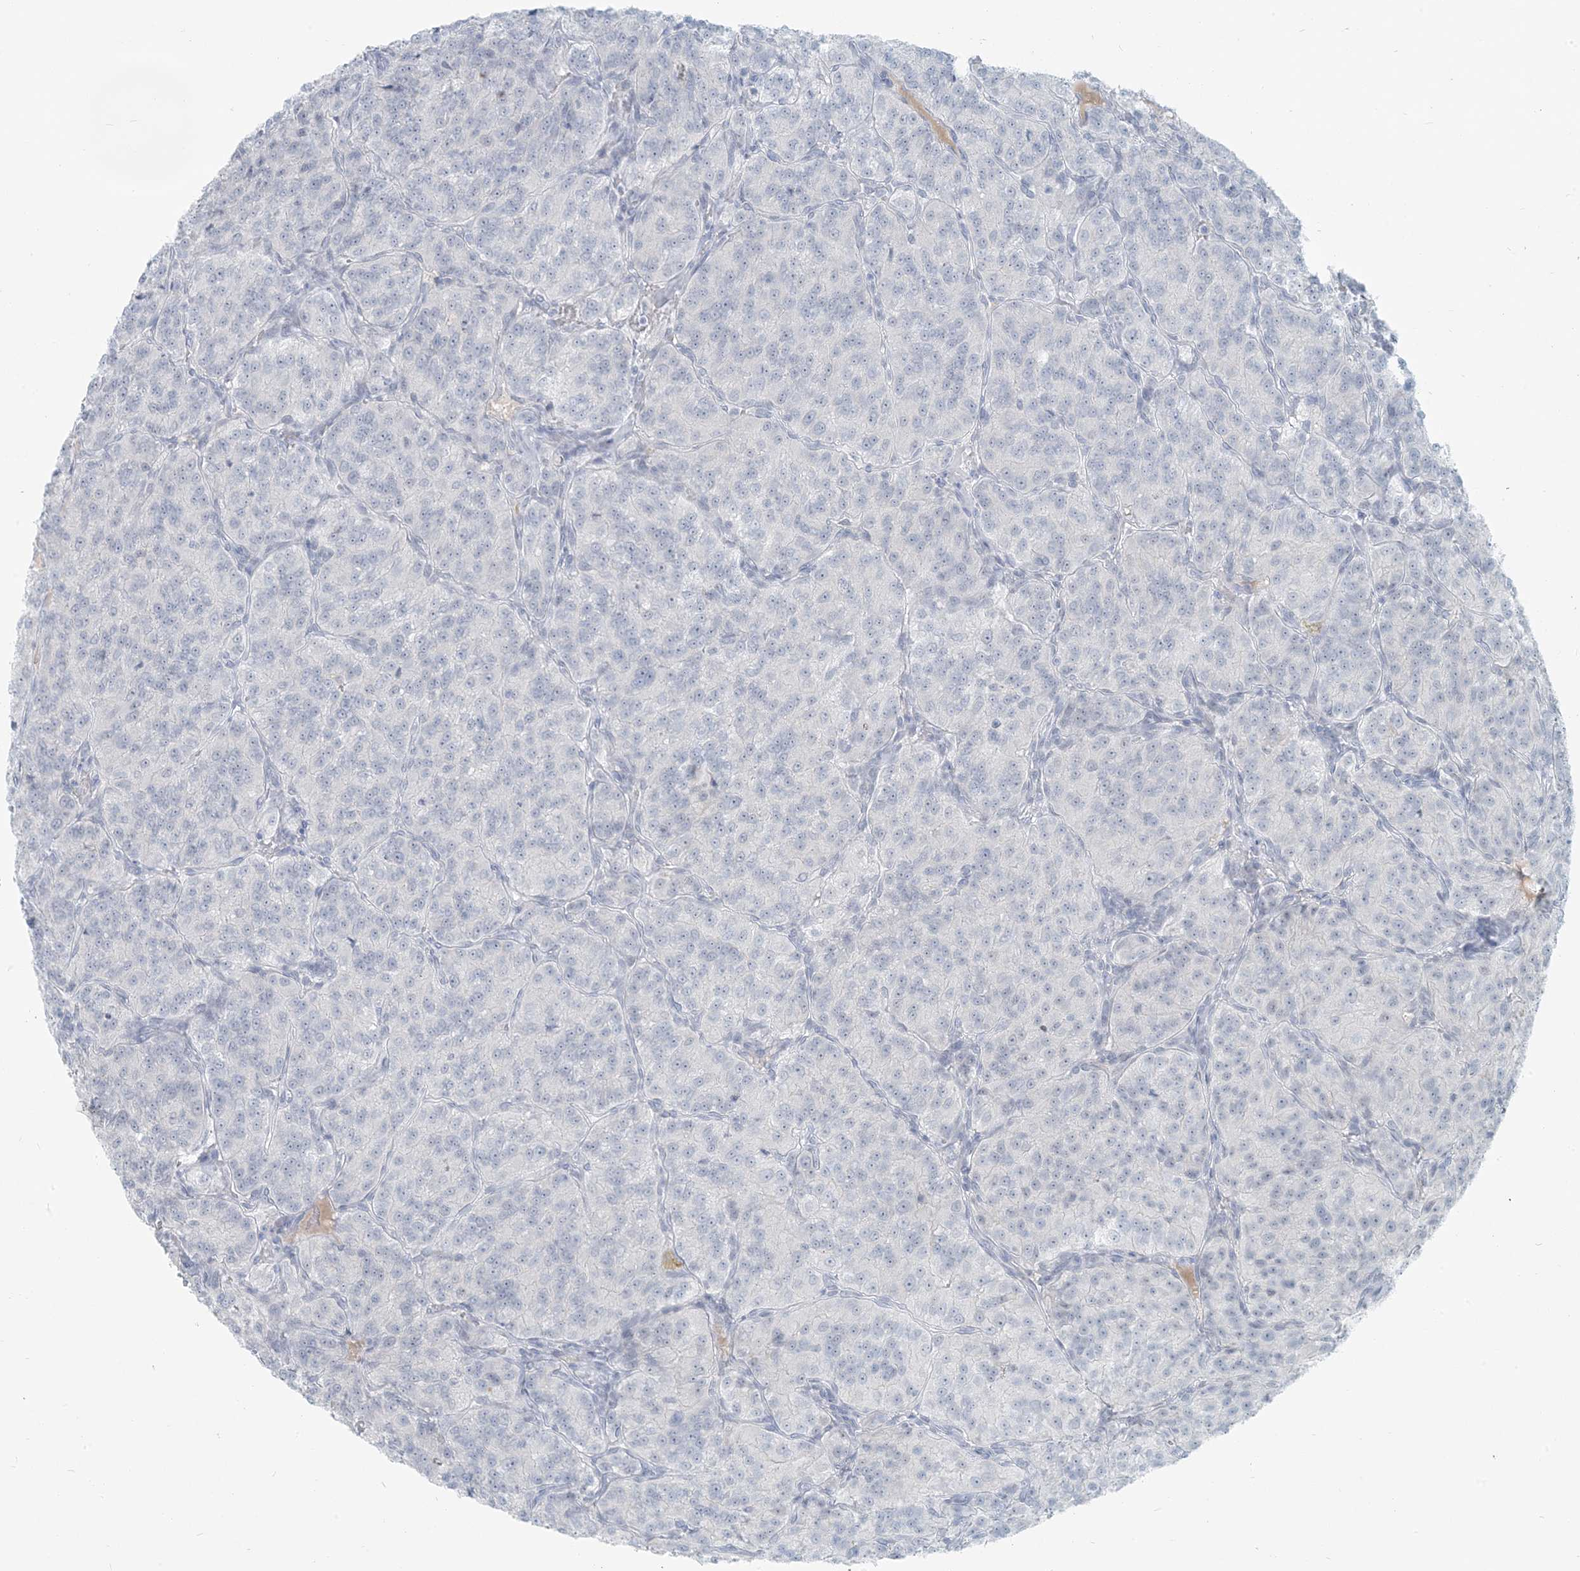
{"staining": {"intensity": "negative", "quantity": "none", "location": "none"}, "tissue": "renal cancer", "cell_type": "Tumor cells", "image_type": "cancer", "snomed": [{"axis": "morphology", "description": "Adenocarcinoma, NOS"}, {"axis": "topography", "description": "Kidney"}], "caption": "An image of human renal adenocarcinoma is negative for staining in tumor cells. The staining was performed using DAB to visualize the protein expression in brown, while the nuclei were stained in blue with hematoxylin (Magnification: 20x).", "gene": "SCML1", "patient": {"sex": "female", "age": 63}}